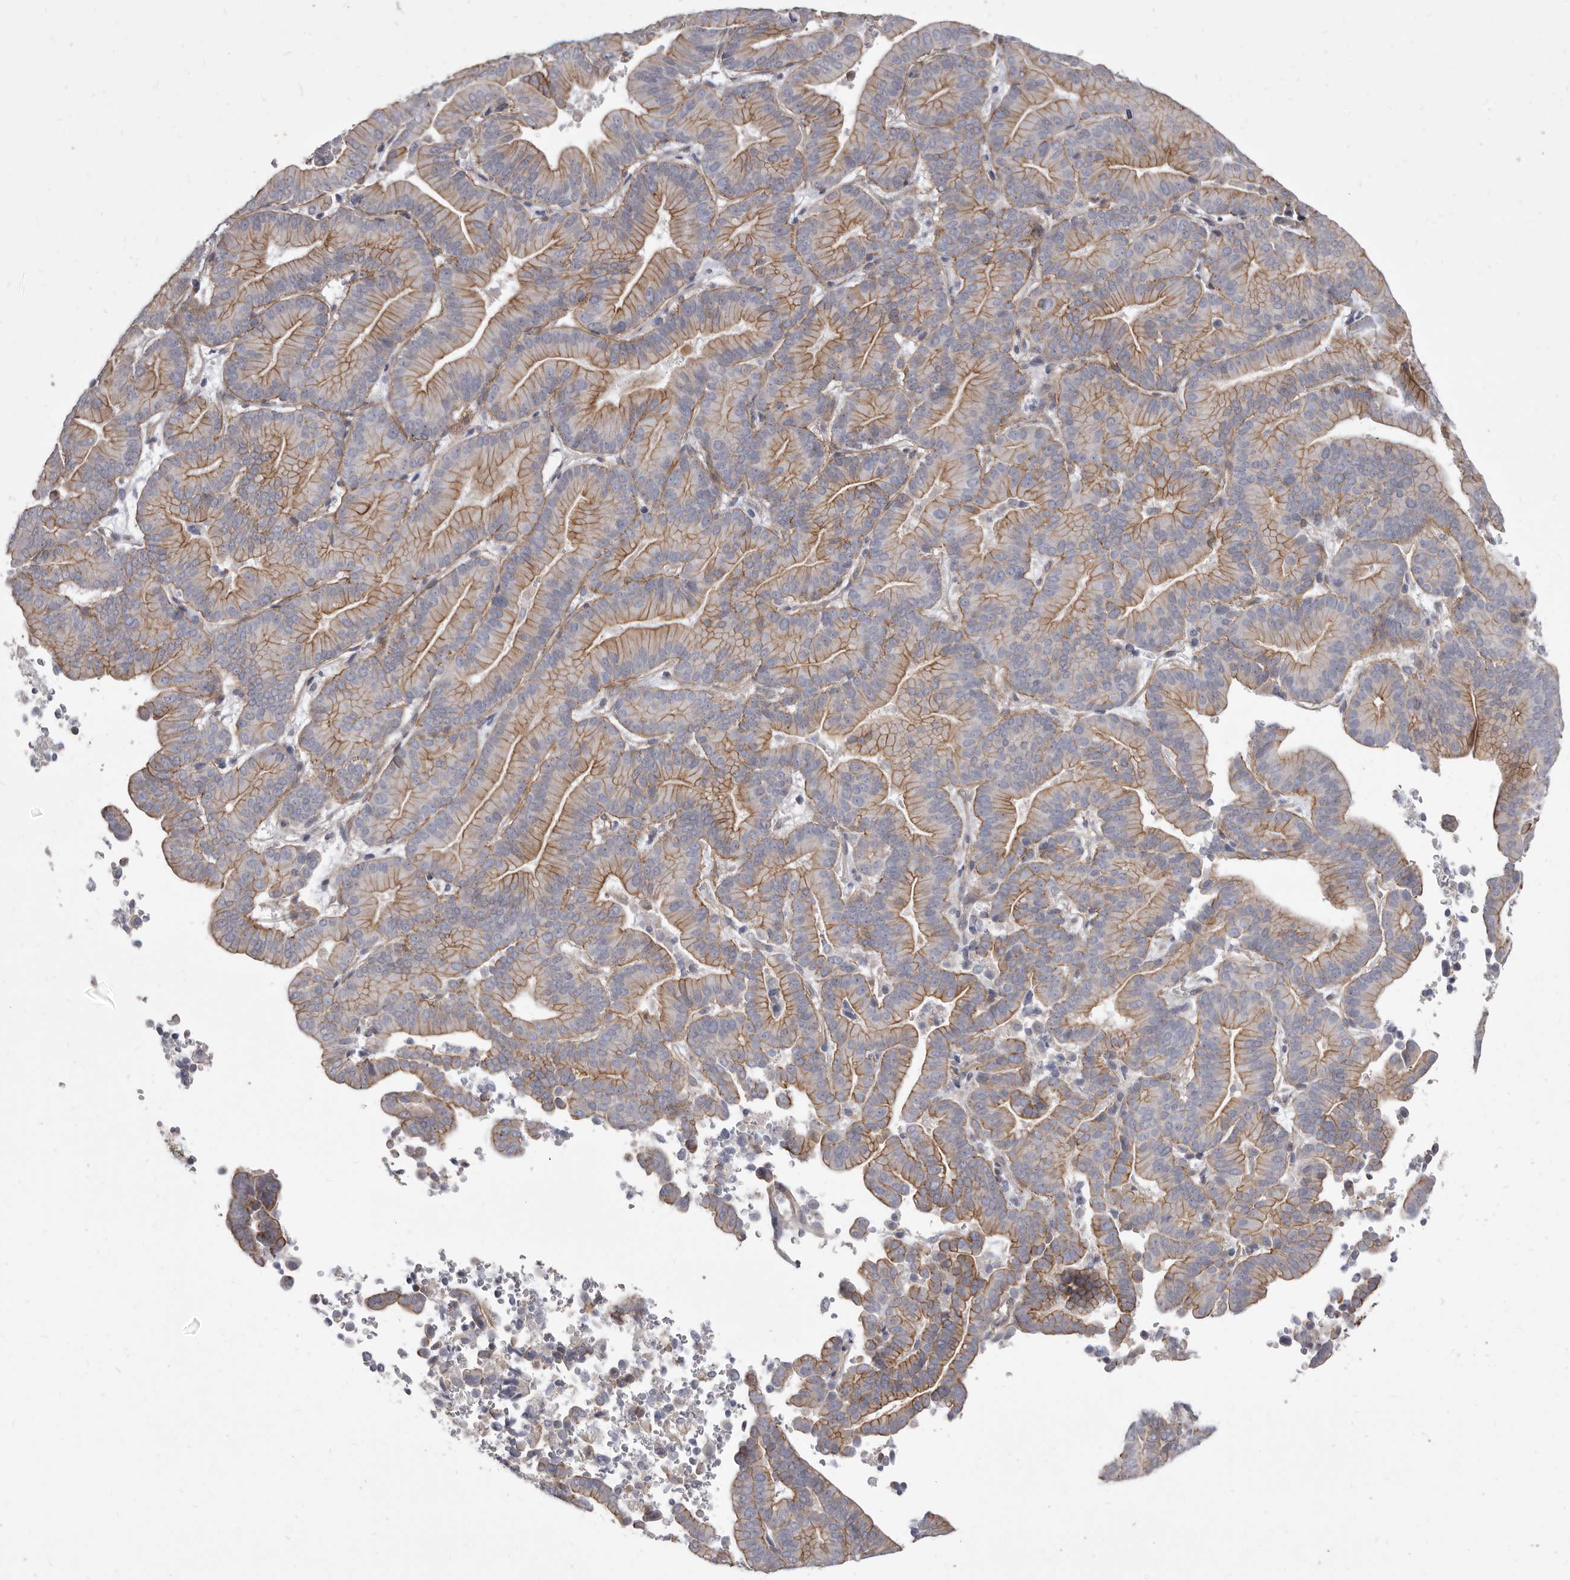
{"staining": {"intensity": "moderate", "quantity": ">75%", "location": "cytoplasmic/membranous"}, "tissue": "liver cancer", "cell_type": "Tumor cells", "image_type": "cancer", "snomed": [{"axis": "morphology", "description": "Cholangiocarcinoma"}, {"axis": "topography", "description": "Liver"}], "caption": "Immunohistochemistry (IHC) of human liver cancer (cholangiocarcinoma) reveals medium levels of moderate cytoplasmic/membranous expression in about >75% of tumor cells.", "gene": "P2RX6", "patient": {"sex": "female", "age": 75}}